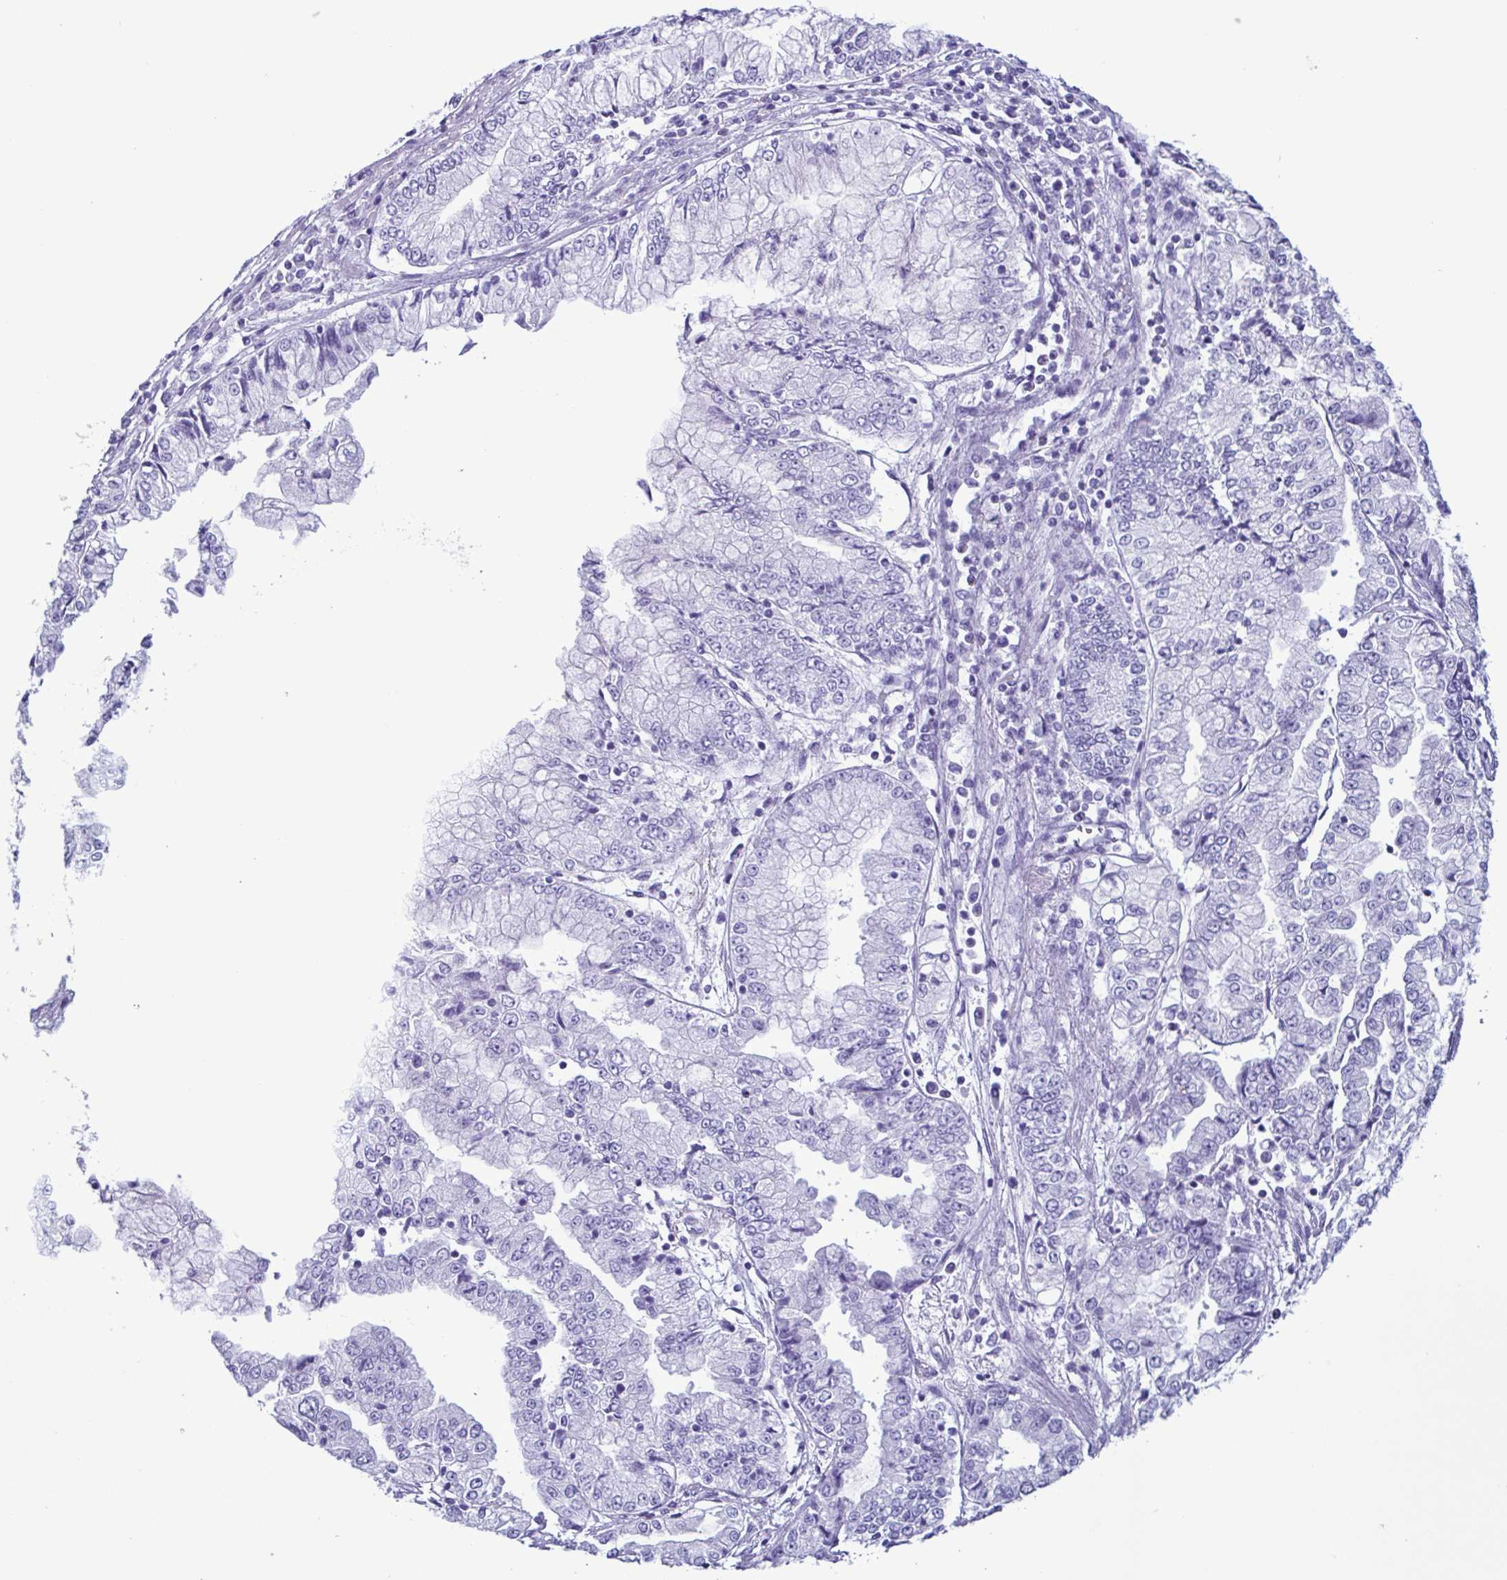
{"staining": {"intensity": "negative", "quantity": "none", "location": "none"}, "tissue": "stomach cancer", "cell_type": "Tumor cells", "image_type": "cancer", "snomed": [{"axis": "morphology", "description": "Adenocarcinoma, NOS"}, {"axis": "topography", "description": "Stomach, upper"}], "caption": "Immunohistochemical staining of human stomach adenocarcinoma reveals no significant positivity in tumor cells.", "gene": "LTF", "patient": {"sex": "female", "age": 74}}